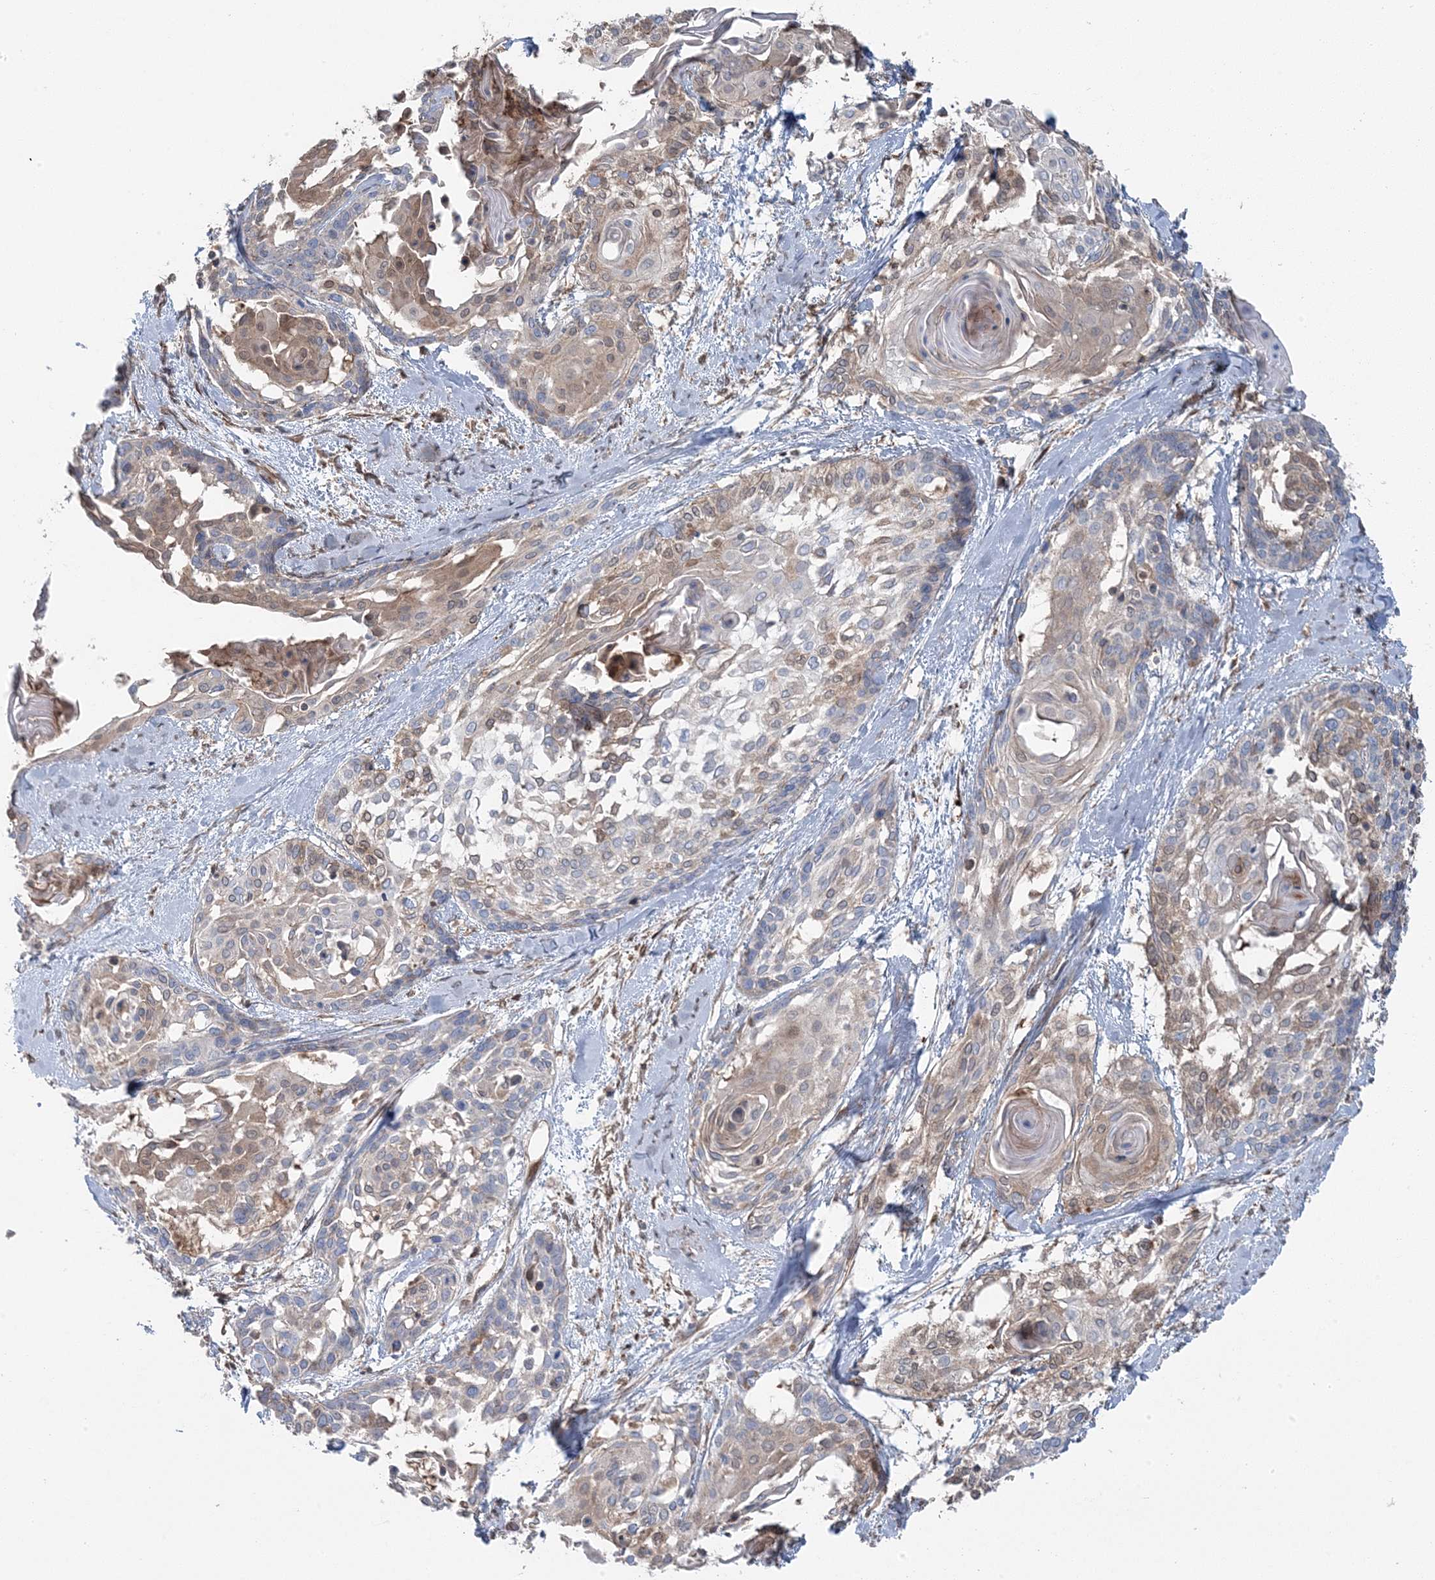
{"staining": {"intensity": "weak", "quantity": "<25%", "location": "cytoplasmic/membranous"}, "tissue": "cervical cancer", "cell_type": "Tumor cells", "image_type": "cancer", "snomed": [{"axis": "morphology", "description": "Squamous cell carcinoma, NOS"}, {"axis": "topography", "description": "Cervix"}], "caption": "Micrograph shows no significant protein expression in tumor cells of cervical squamous cell carcinoma.", "gene": "MAPK1IP1L", "patient": {"sex": "female", "age": 57}}